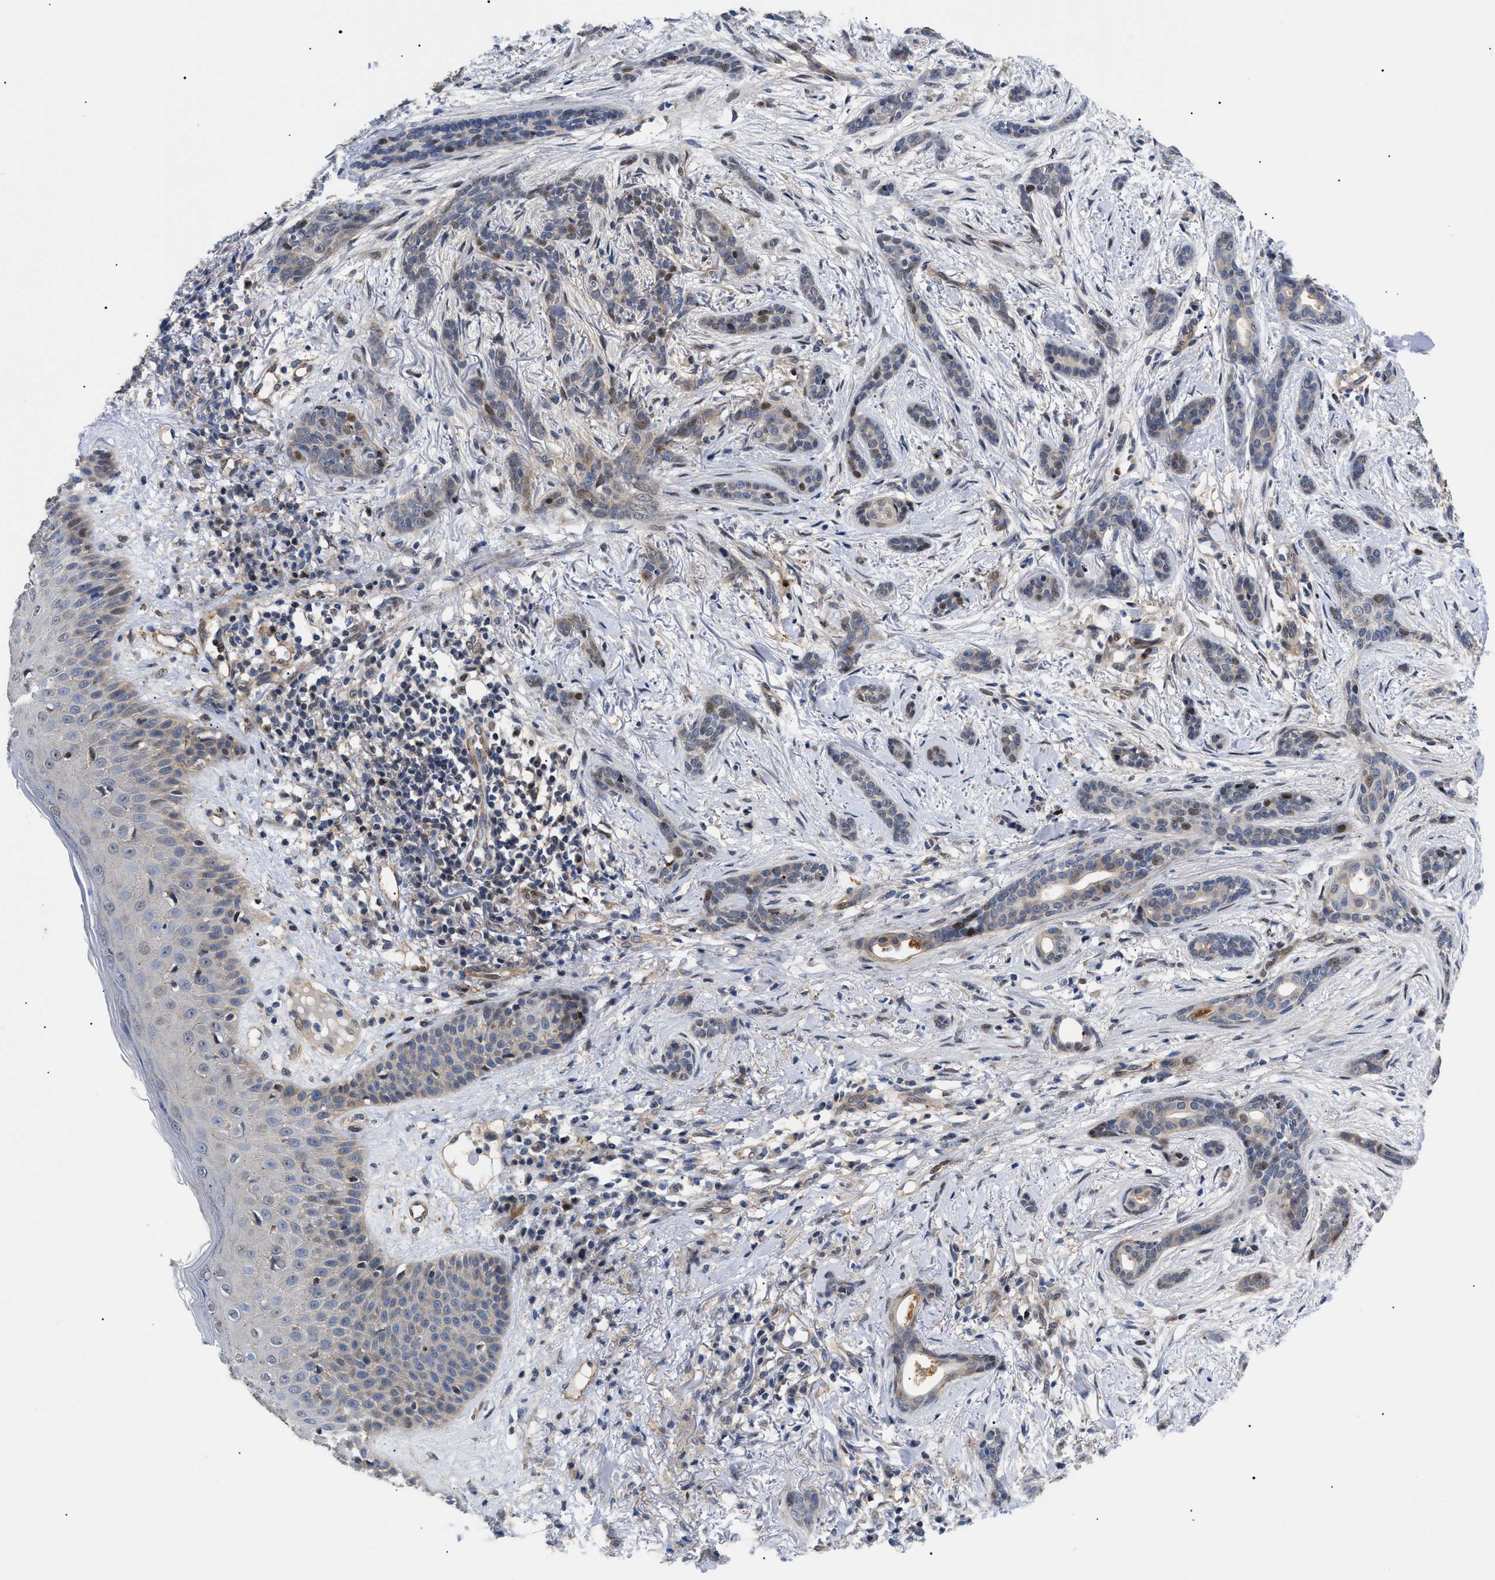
{"staining": {"intensity": "weak", "quantity": "<25%", "location": "nuclear"}, "tissue": "skin cancer", "cell_type": "Tumor cells", "image_type": "cancer", "snomed": [{"axis": "morphology", "description": "Basal cell carcinoma"}, {"axis": "morphology", "description": "Adnexal tumor, benign"}, {"axis": "topography", "description": "Skin"}], "caption": "Tumor cells show no significant positivity in skin cancer (benign adnexal tumor).", "gene": "SFXN5", "patient": {"sex": "female", "age": 42}}